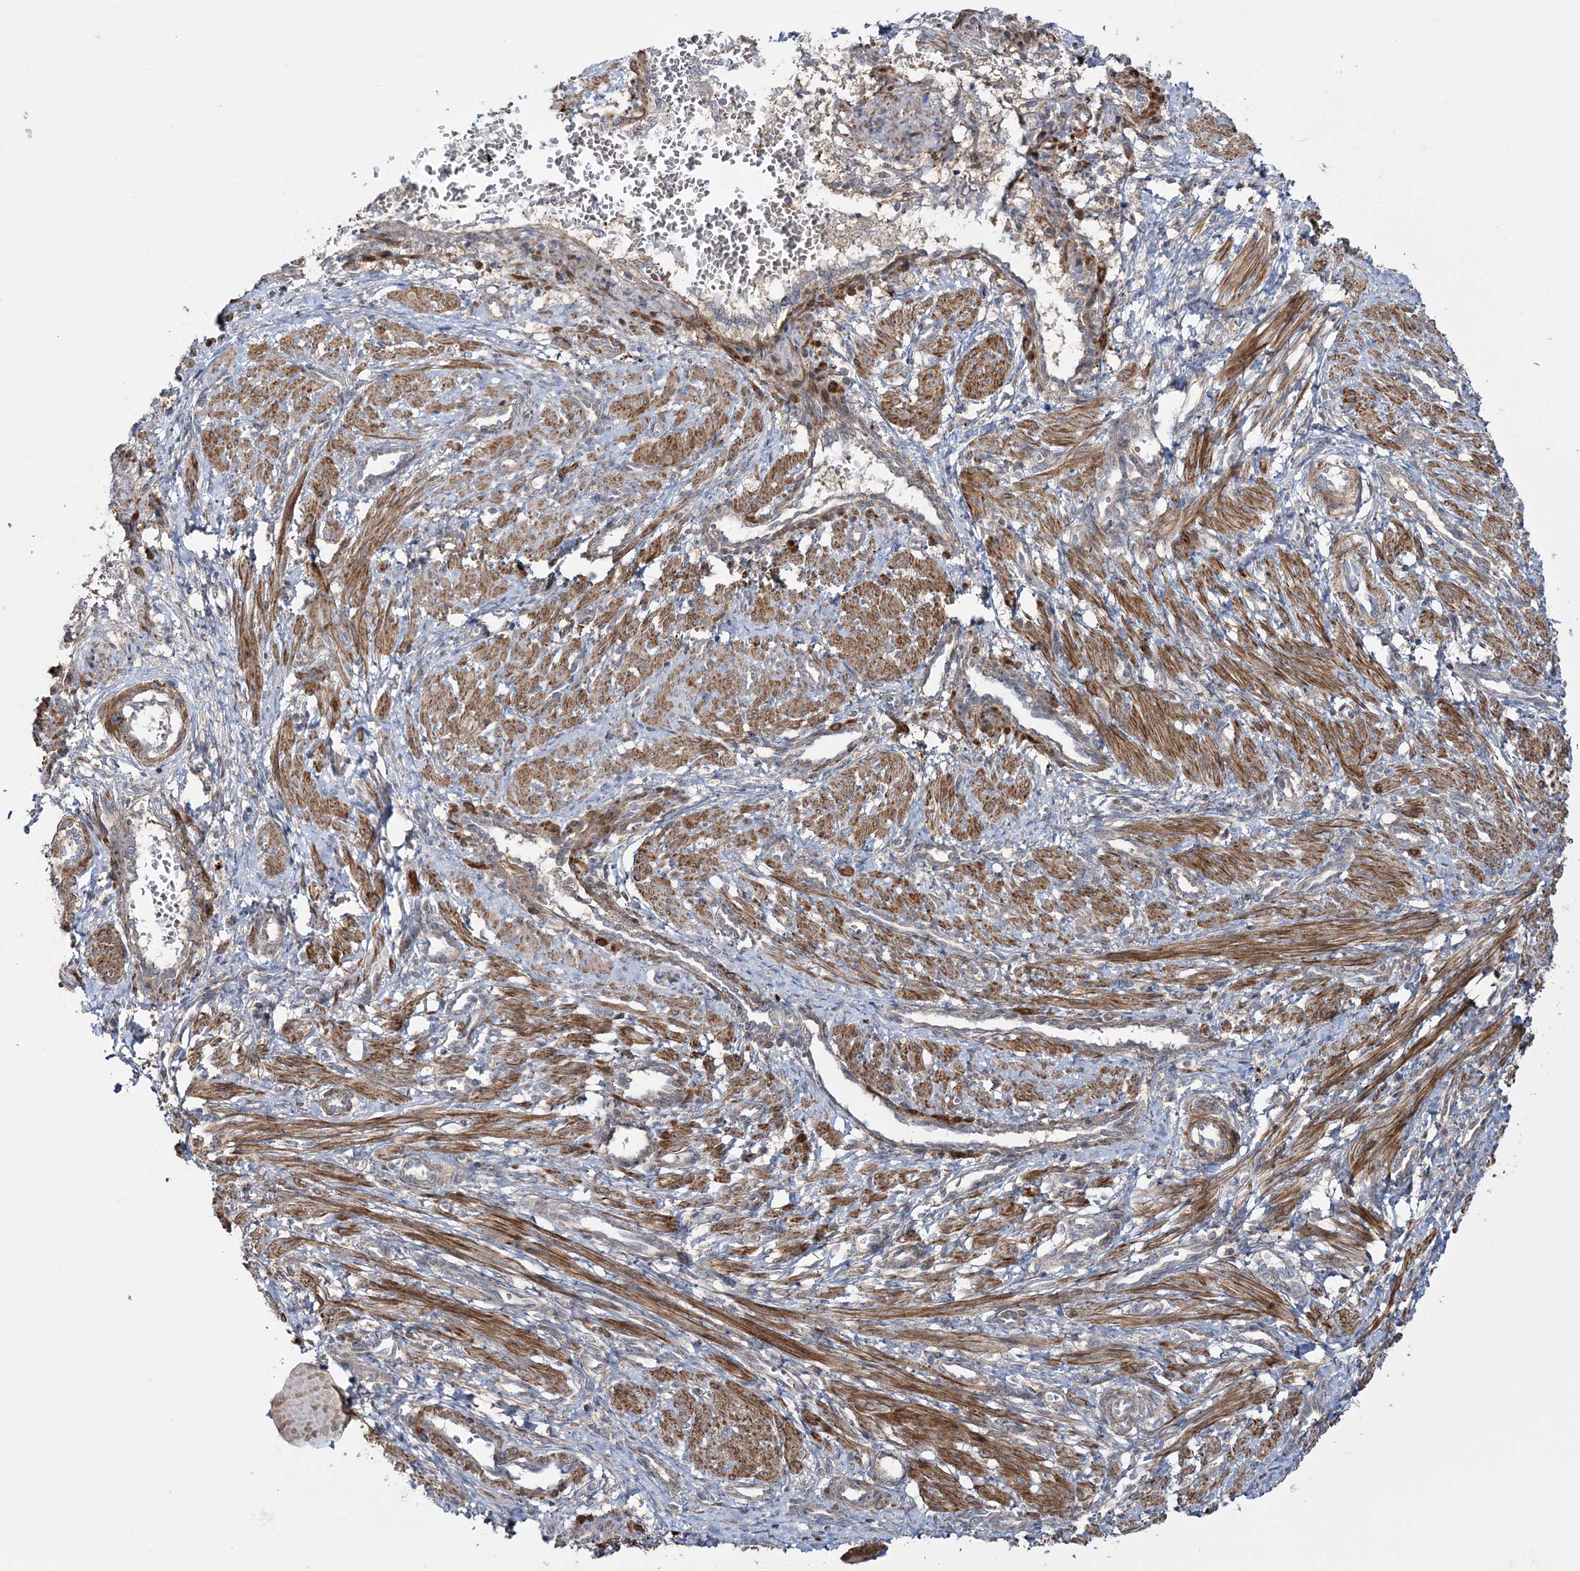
{"staining": {"intensity": "strong", "quantity": ">75%", "location": "cytoplasmic/membranous"}, "tissue": "smooth muscle", "cell_type": "Smooth muscle cells", "image_type": "normal", "snomed": [{"axis": "morphology", "description": "Normal tissue, NOS"}, {"axis": "topography", "description": "Endometrium"}], "caption": "Smooth muscle cells demonstrate high levels of strong cytoplasmic/membranous staining in about >75% of cells in unremarkable human smooth muscle. (brown staining indicates protein expression, while blue staining denotes nuclei).", "gene": "MOCS2", "patient": {"sex": "female", "age": 33}}